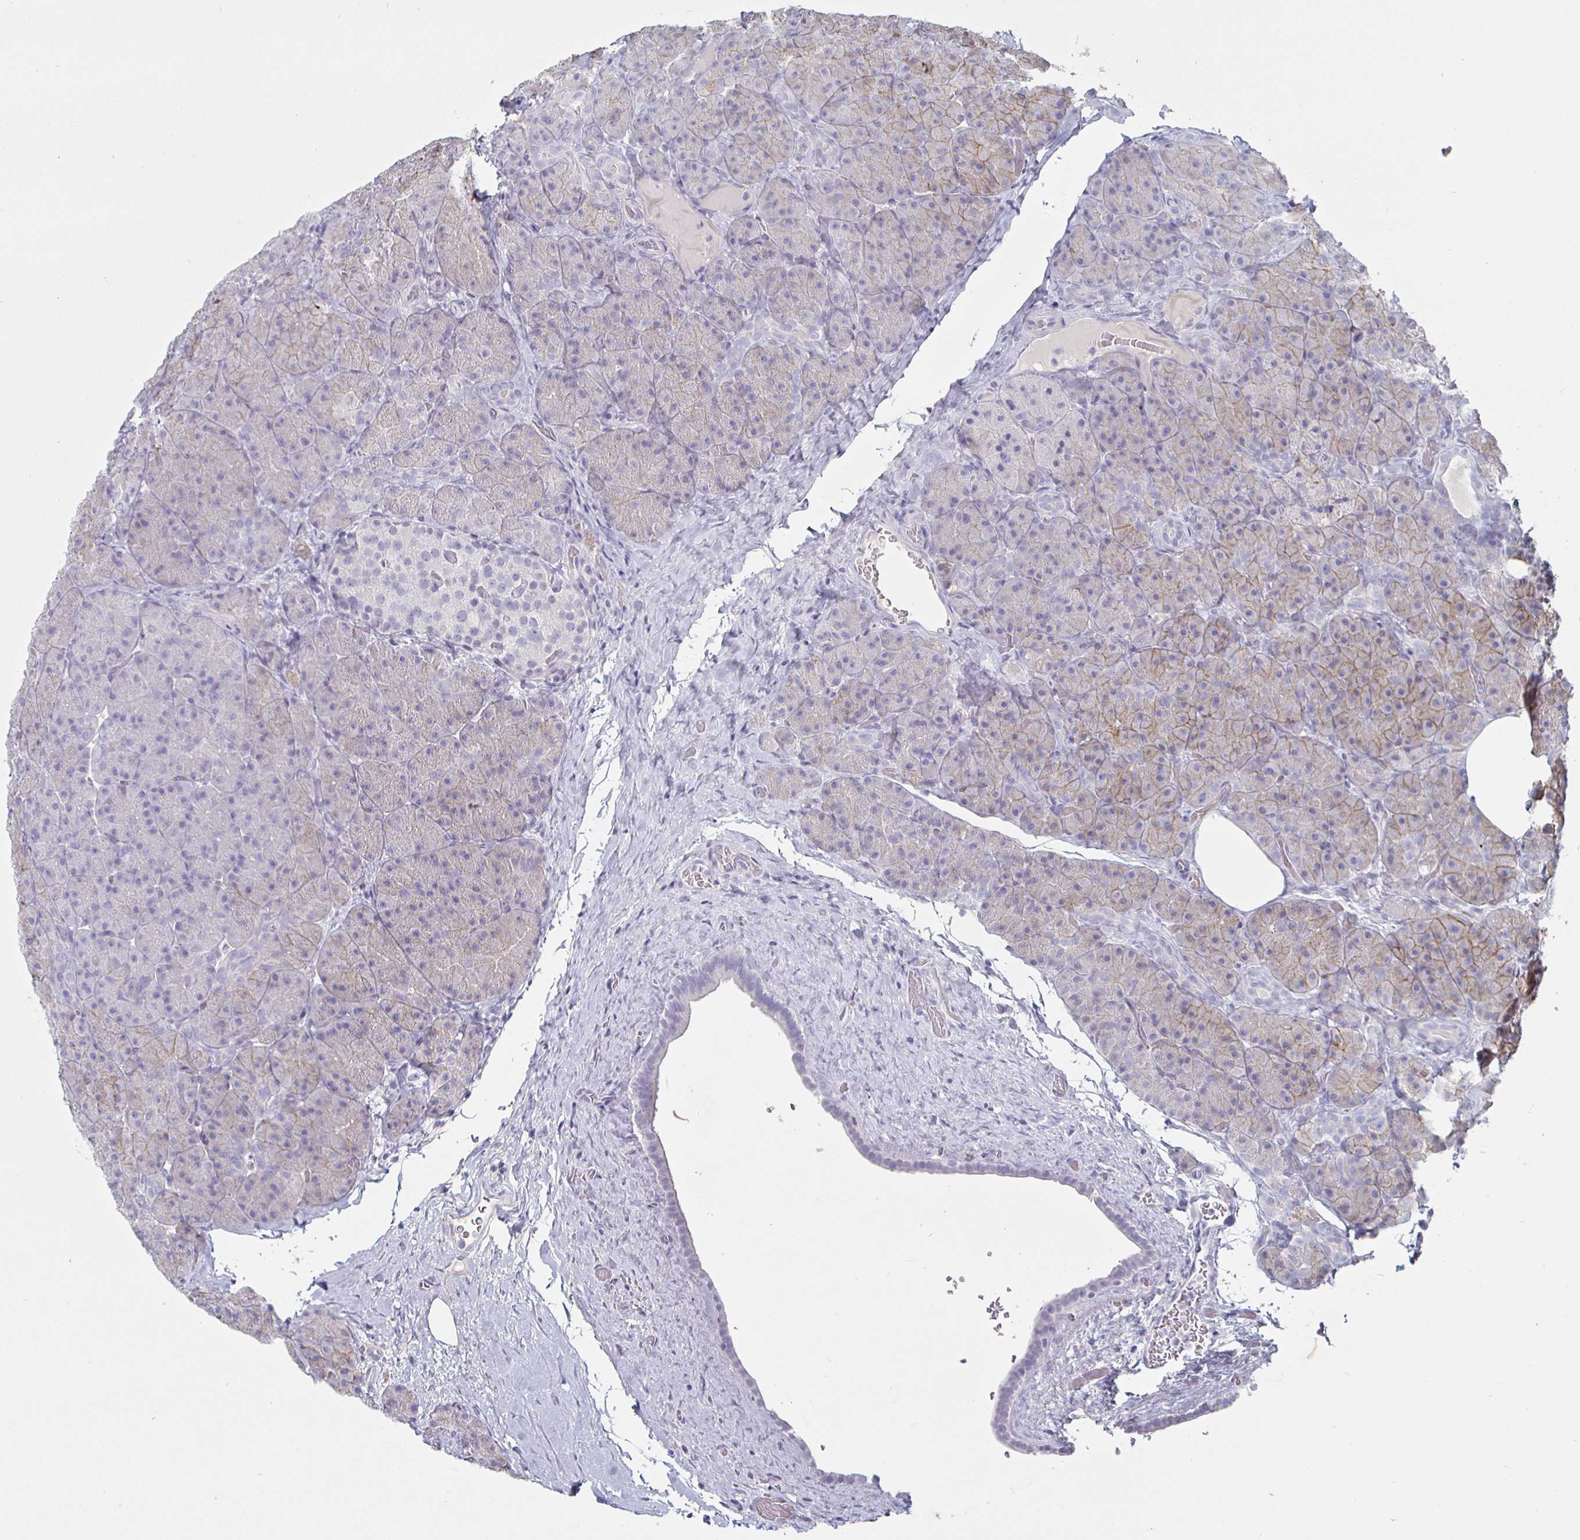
{"staining": {"intensity": "weak", "quantity": "25%-75%", "location": "cytoplasmic/membranous"}, "tissue": "pancreas", "cell_type": "Exocrine glandular cells", "image_type": "normal", "snomed": [{"axis": "morphology", "description": "Normal tissue, NOS"}, {"axis": "topography", "description": "Pancreas"}], "caption": "The image exhibits staining of normal pancreas, revealing weak cytoplasmic/membranous protein staining (brown color) within exocrine glandular cells. The protein is stained brown, and the nuclei are stained in blue (DAB IHC with brightfield microscopy, high magnification).", "gene": "ENPP1", "patient": {"sex": "male", "age": 57}}